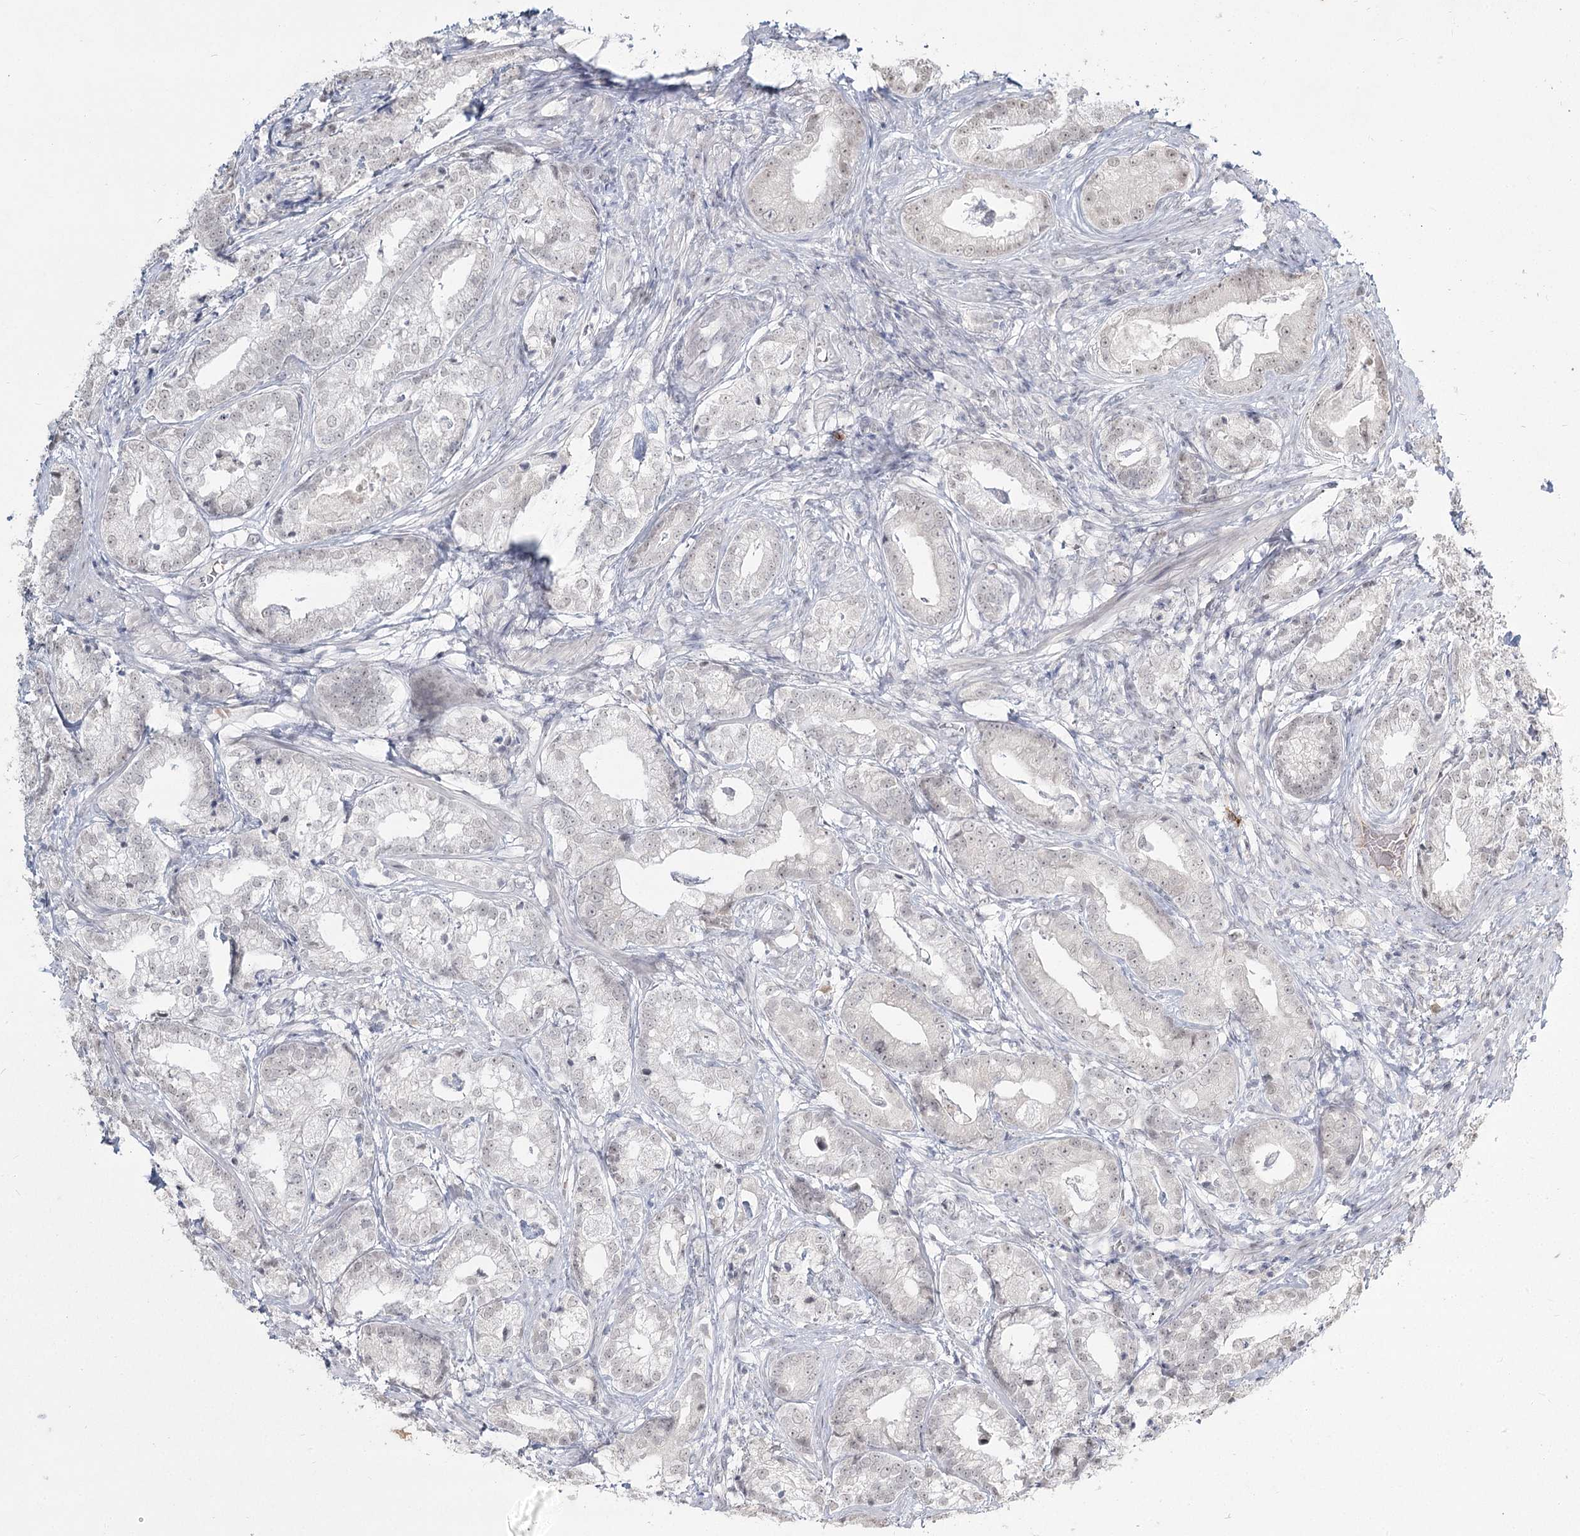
{"staining": {"intensity": "negative", "quantity": "none", "location": "none"}, "tissue": "prostate cancer", "cell_type": "Tumor cells", "image_type": "cancer", "snomed": [{"axis": "morphology", "description": "Adenocarcinoma, High grade"}, {"axis": "topography", "description": "Prostate"}], "caption": "IHC photomicrograph of neoplastic tissue: human prostate adenocarcinoma (high-grade) stained with DAB exhibits no significant protein positivity in tumor cells. Brightfield microscopy of immunohistochemistry (IHC) stained with DAB (3,3'-diaminobenzidine) (brown) and hematoxylin (blue), captured at high magnification.", "gene": "LY6G5C", "patient": {"sex": "male", "age": 69}}